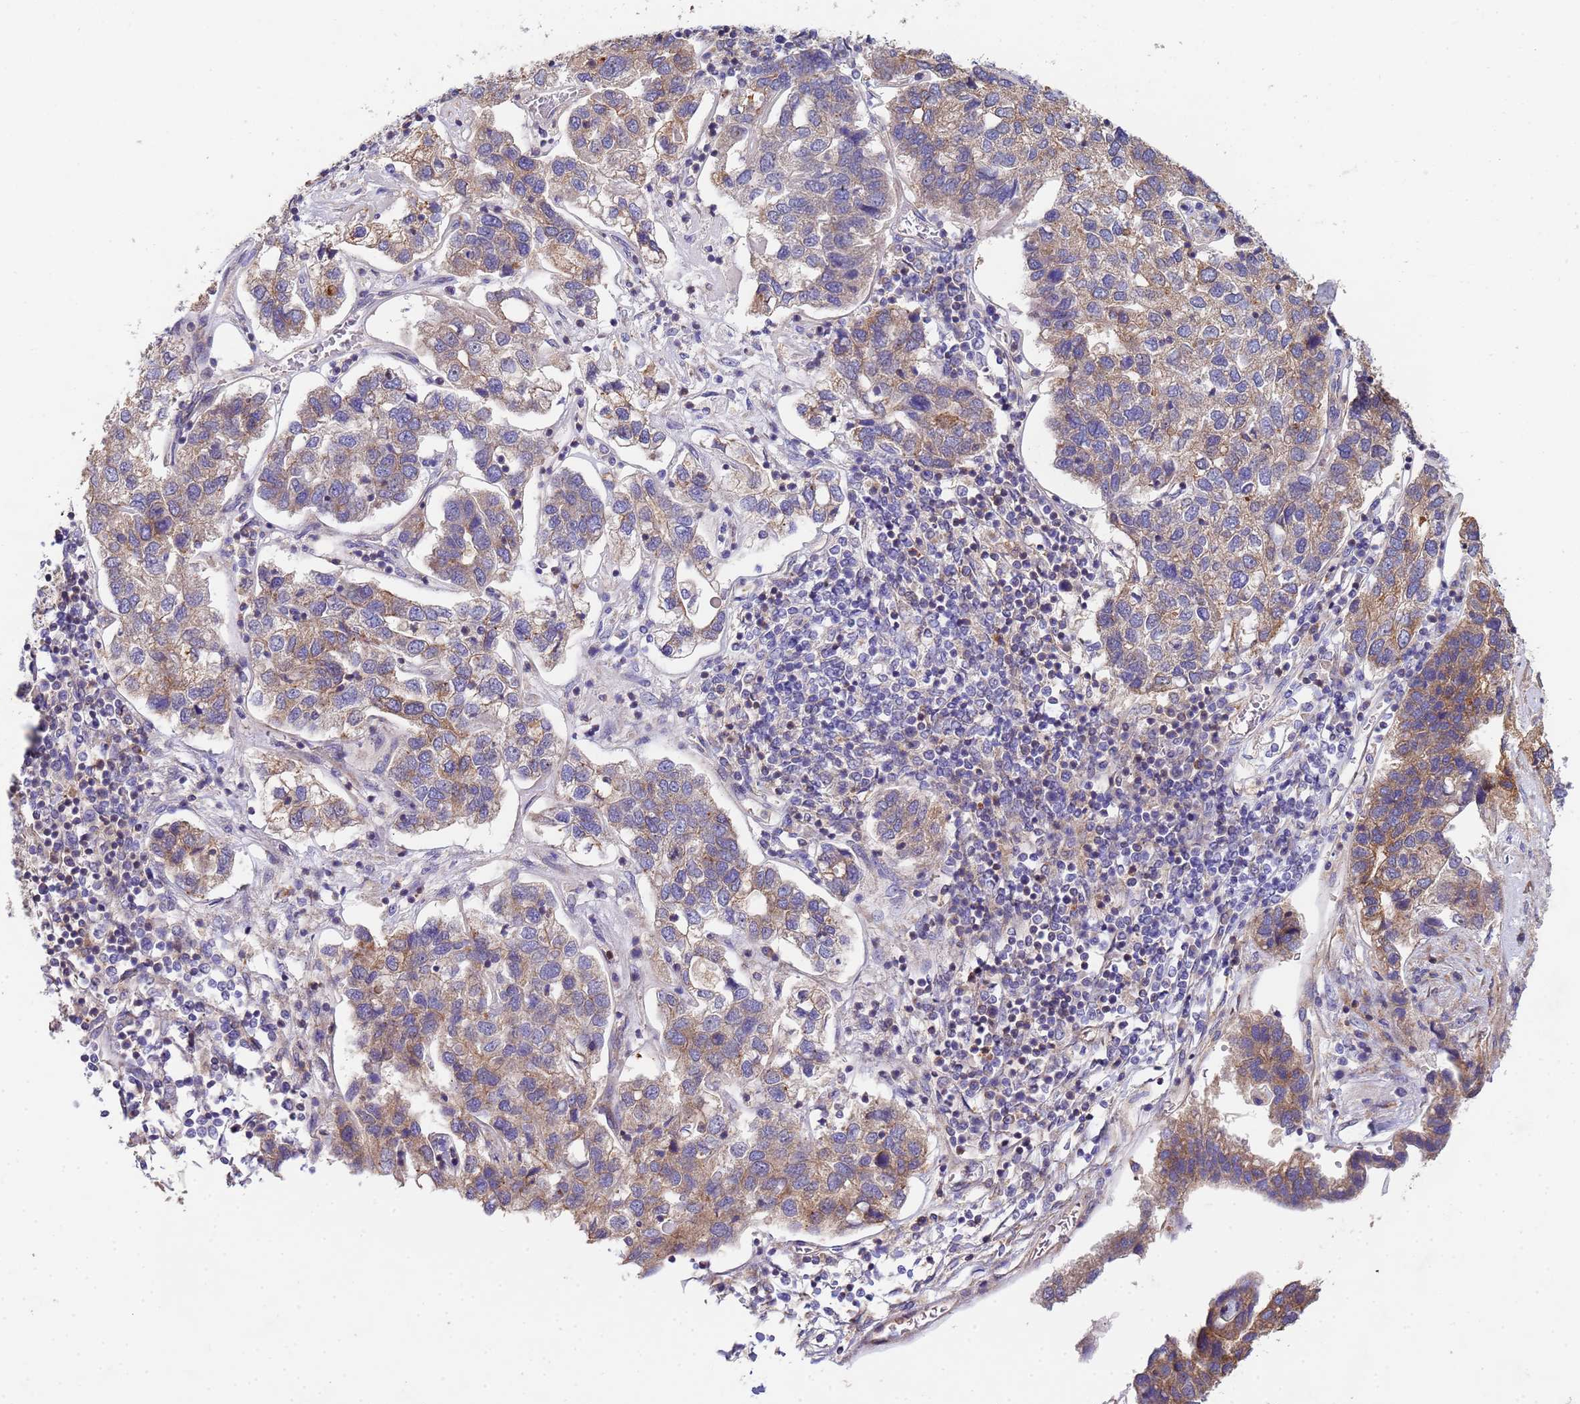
{"staining": {"intensity": "moderate", "quantity": "25%-75%", "location": "cytoplasmic/membranous"}, "tissue": "pancreatic cancer", "cell_type": "Tumor cells", "image_type": "cancer", "snomed": [{"axis": "morphology", "description": "Adenocarcinoma, NOS"}, {"axis": "topography", "description": "Pancreas"}], "caption": "Brown immunohistochemical staining in human pancreatic adenocarcinoma demonstrates moderate cytoplasmic/membranous positivity in approximately 25%-75% of tumor cells.", "gene": "CDC34", "patient": {"sex": "female", "age": 61}}